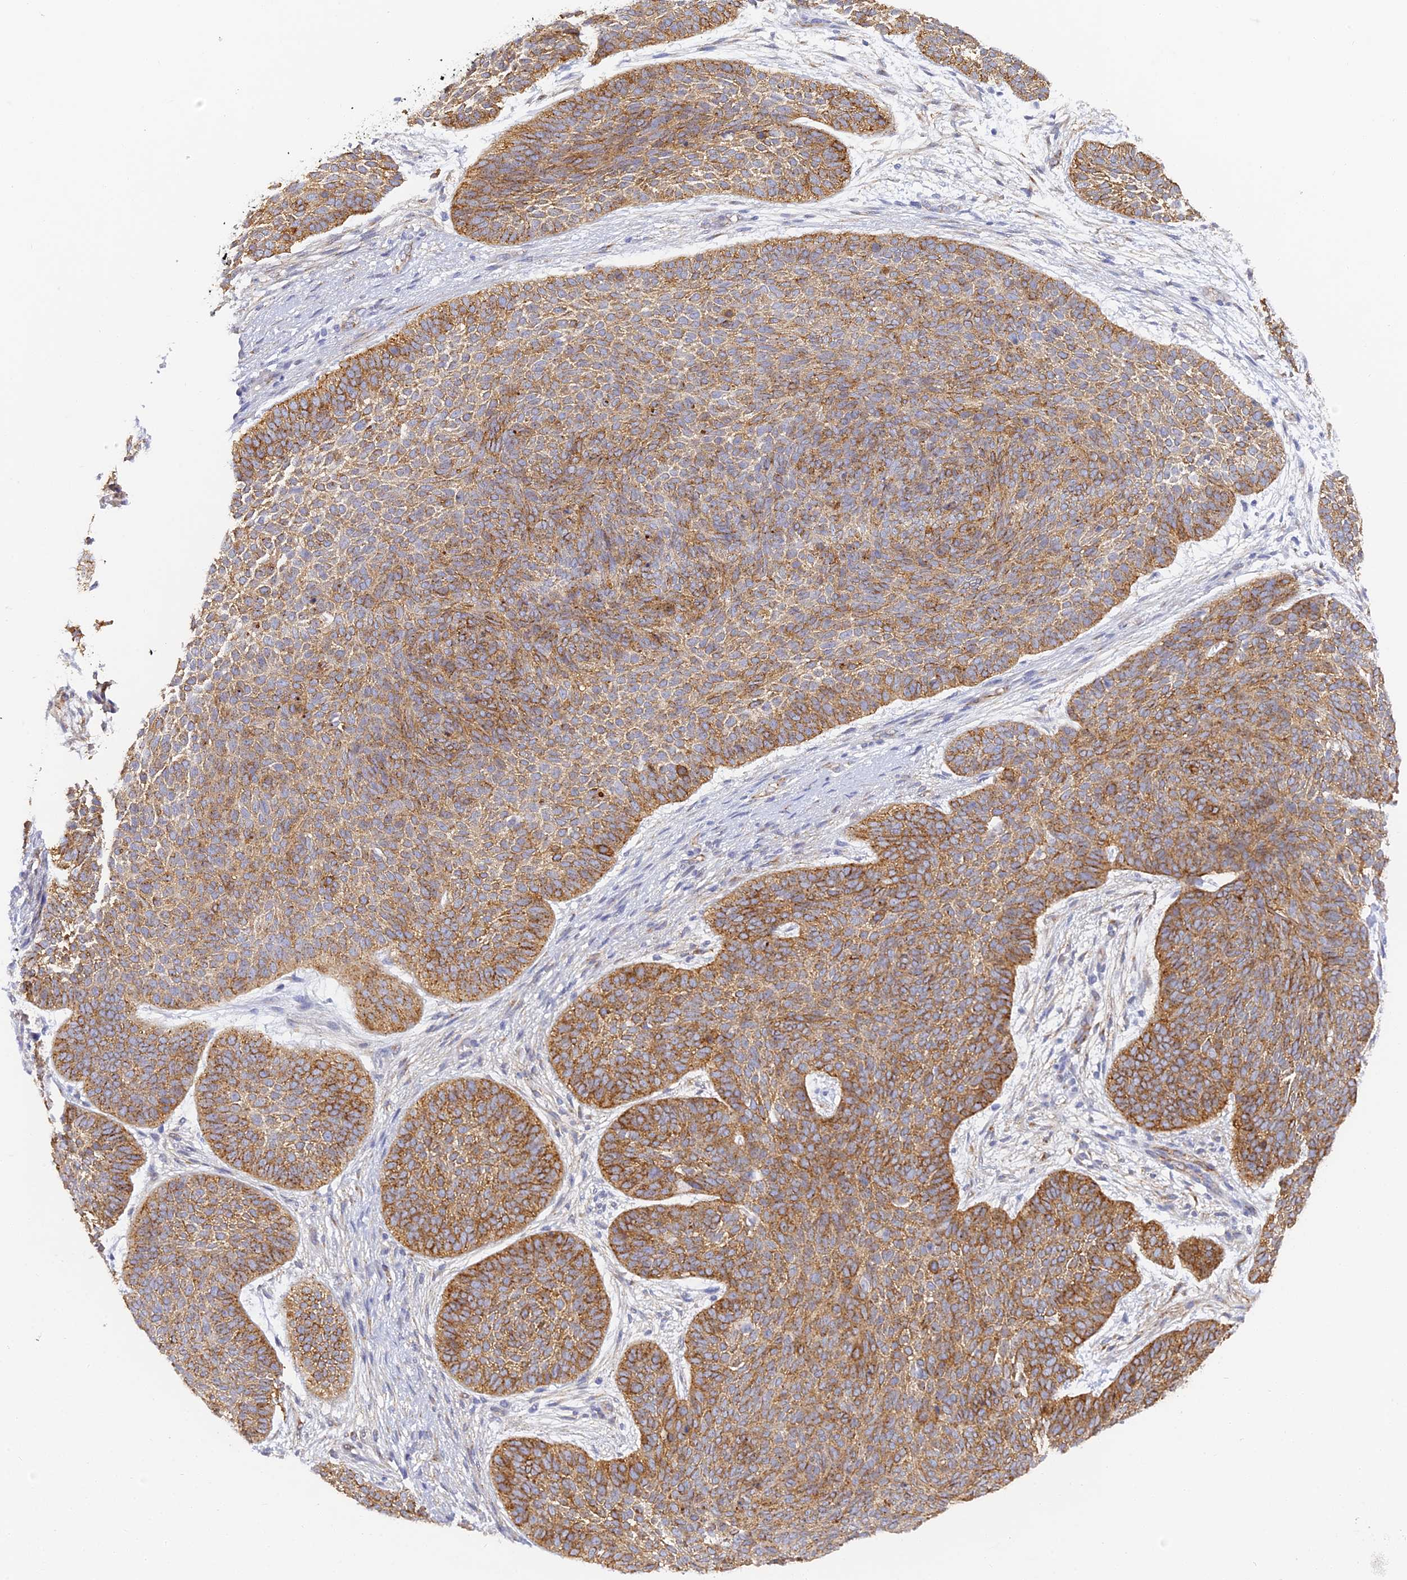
{"staining": {"intensity": "moderate", "quantity": ">75%", "location": "cytoplasmic/membranous"}, "tissue": "skin cancer", "cell_type": "Tumor cells", "image_type": "cancer", "snomed": [{"axis": "morphology", "description": "Basal cell carcinoma"}, {"axis": "topography", "description": "Skin"}], "caption": "Brown immunohistochemical staining in basal cell carcinoma (skin) shows moderate cytoplasmic/membranous staining in approximately >75% of tumor cells. (IHC, brightfield microscopy, high magnification).", "gene": "GJA1", "patient": {"sex": "male", "age": 85}}